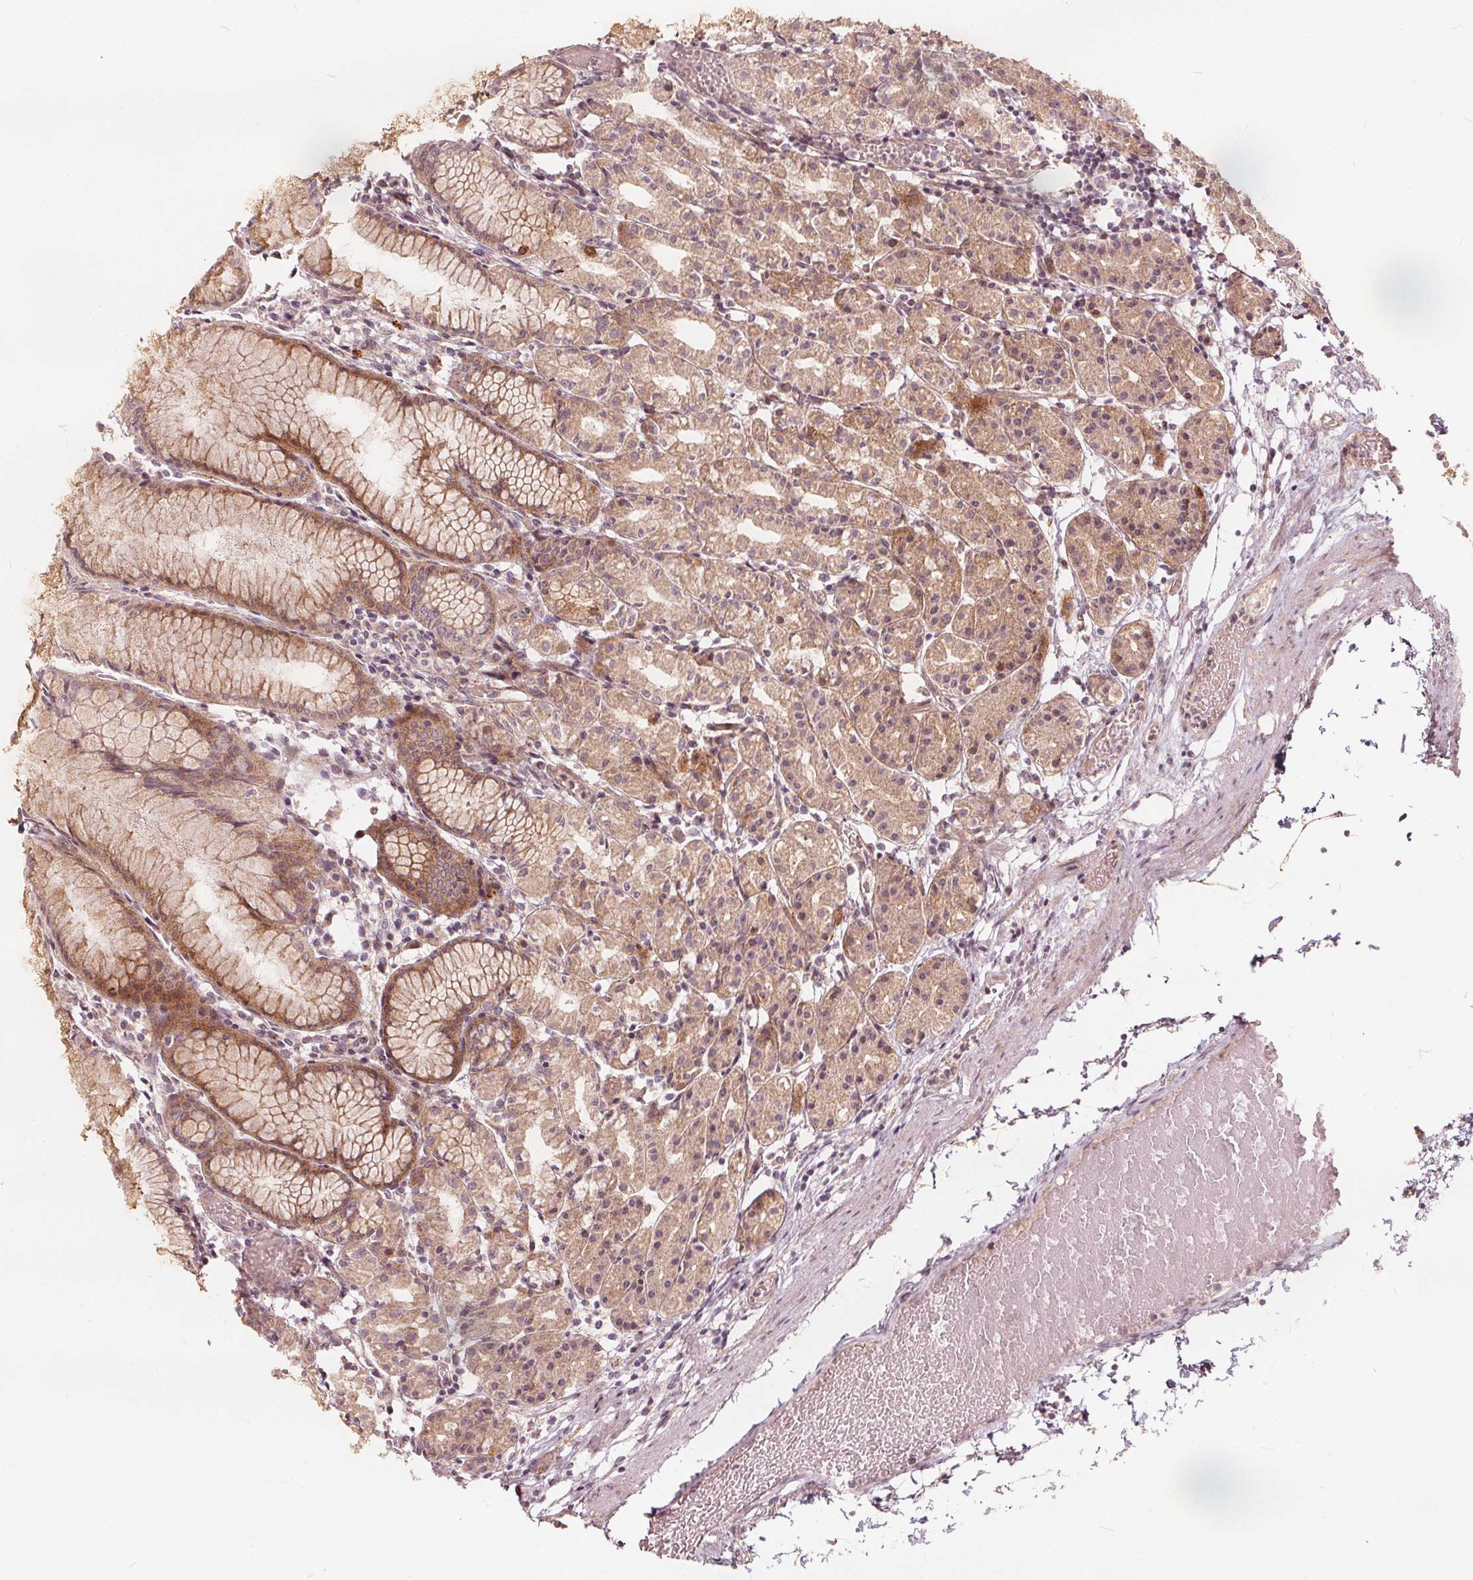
{"staining": {"intensity": "moderate", "quantity": "25%-75%", "location": "cytoplasmic/membranous"}, "tissue": "stomach", "cell_type": "Glandular cells", "image_type": "normal", "snomed": [{"axis": "morphology", "description": "Normal tissue, NOS"}, {"axis": "topography", "description": "Stomach"}], "caption": "The immunohistochemical stain shows moderate cytoplasmic/membranous expression in glandular cells of benign stomach.", "gene": "PTPRT", "patient": {"sex": "female", "age": 57}}